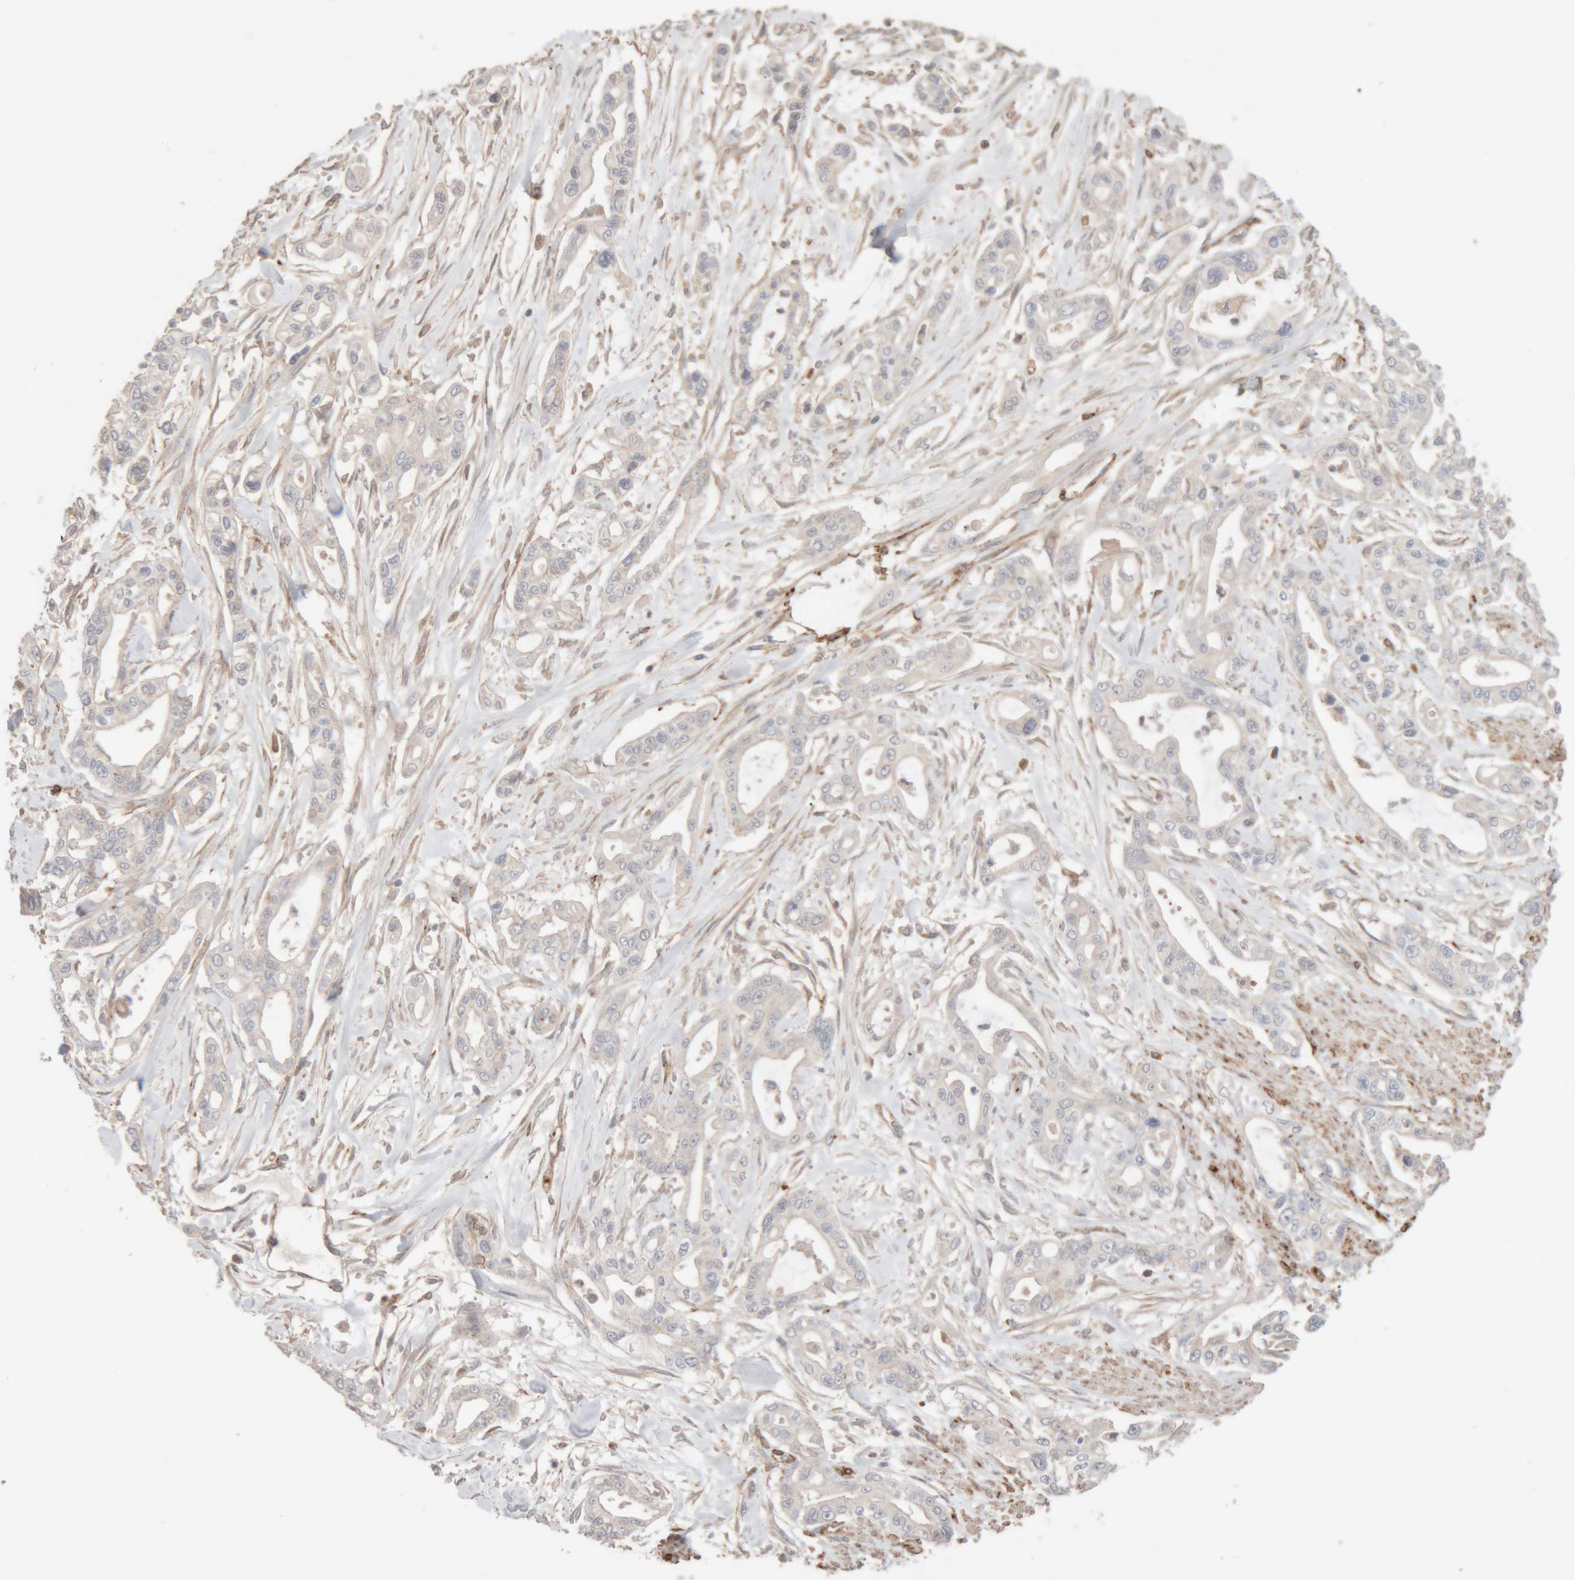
{"staining": {"intensity": "negative", "quantity": "none", "location": "none"}, "tissue": "pancreatic cancer", "cell_type": "Tumor cells", "image_type": "cancer", "snomed": [{"axis": "morphology", "description": "Adenocarcinoma, NOS"}, {"axis": "topography", "description": "Pancreas"}], "caption": "An immunohistochemistry (IHC) micrograph of pancreatic cancer is shown. There is no staining in tumor cells of pancreatic cancer.", "gene": "RAB32", "patient": {"sex": "male", "age": 68}}